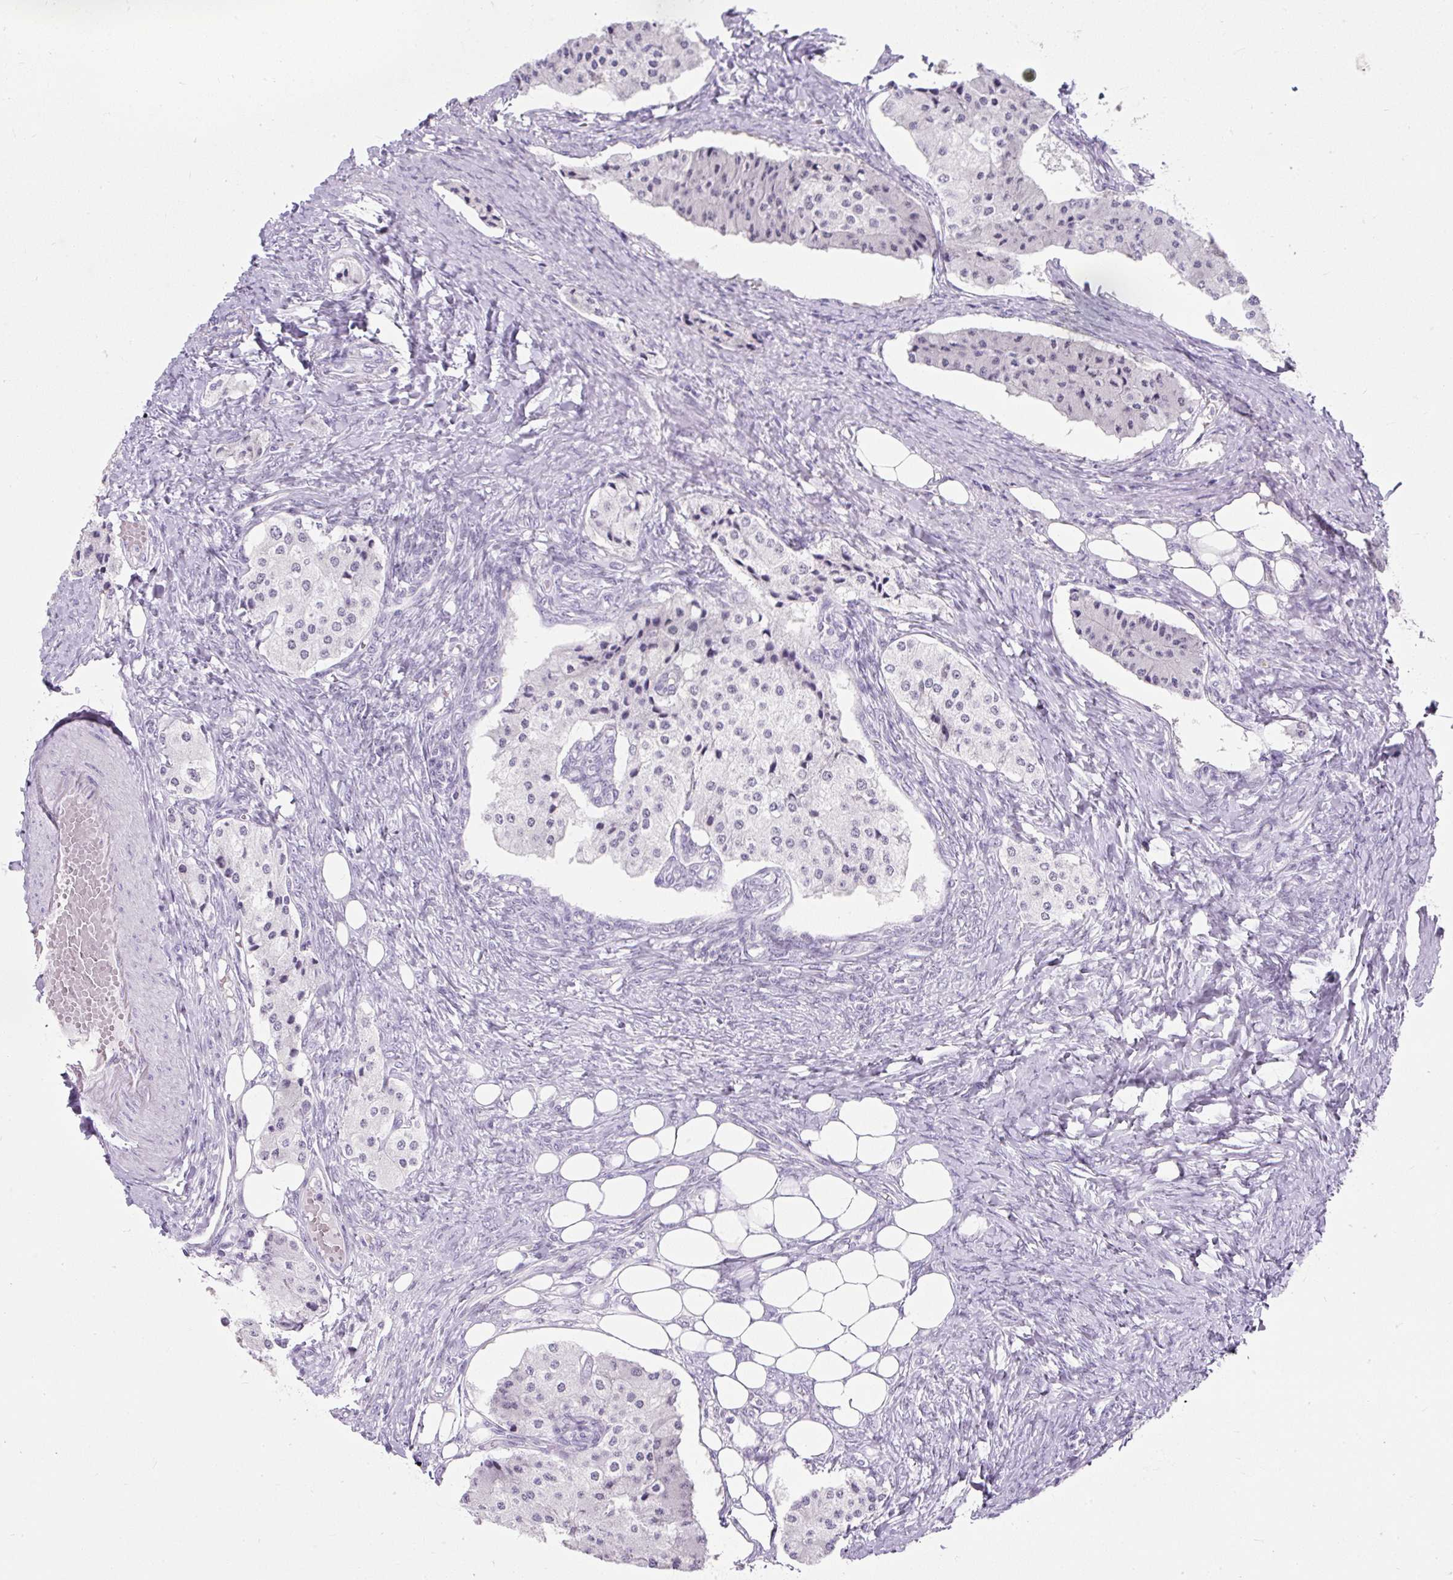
{"staining": {"intensity": "negative", "quantity": "none", "location": "none"}, "tissue": "carcinoid", "cell_type": "Tumor cells", "image_type": "cancer", "snomed": [{"axis": "morphology", "description": "Carcinoid, malignant, NOS"}, {"axis": "topography", "description": "Colon"}], "caption": "This histopathology image is of carcinoid stained with immunohistochemistry (IHC) to label a protein in brown with the nuclei are counter-stained blue. There is no positivity in tumor cells. (DAB (3,3'-diaminobenzidine) immunohistochemistry visualized using brightfield microscopy, high magnification).", "gene": "PLCXD2", "patient": {"sex": "female", "age": 52}}